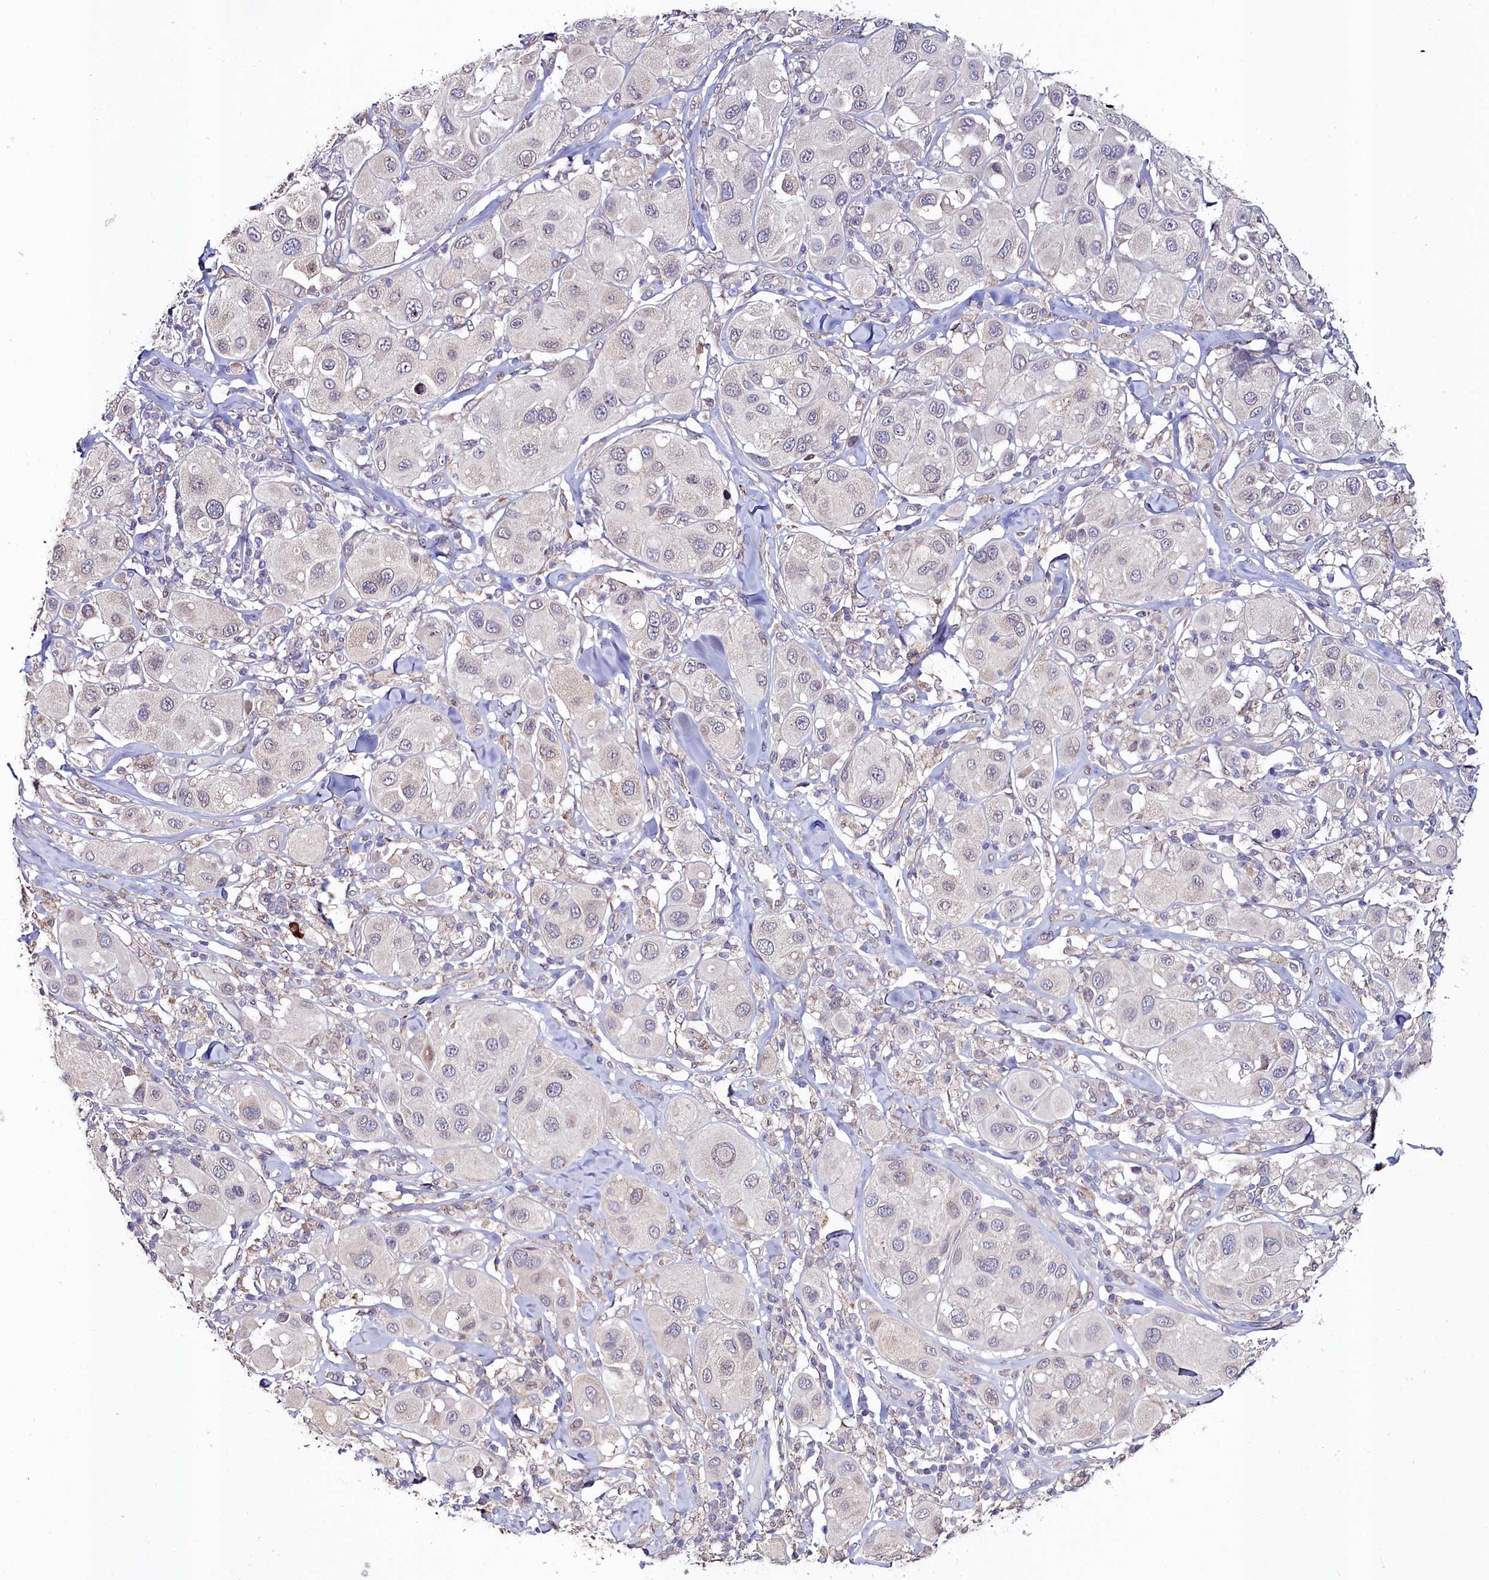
{"staining": {"intensity": "negative", "quantity": "none", "location": "none"}, "tissue": "melanoma", "cell_type": "Tumor cells", "image_type": "cancer", "snomed": [{"axis": "morphology", "description": "Malignant melanoma, Metastatic site"}, {"axis": "topography", "description": "Skin"}], "caption": "Micrograph shows no significant protein expression in tumor cells of melanoma.", "gene": "C4orf19", "patient": {"sex": "male", "age": 41}}